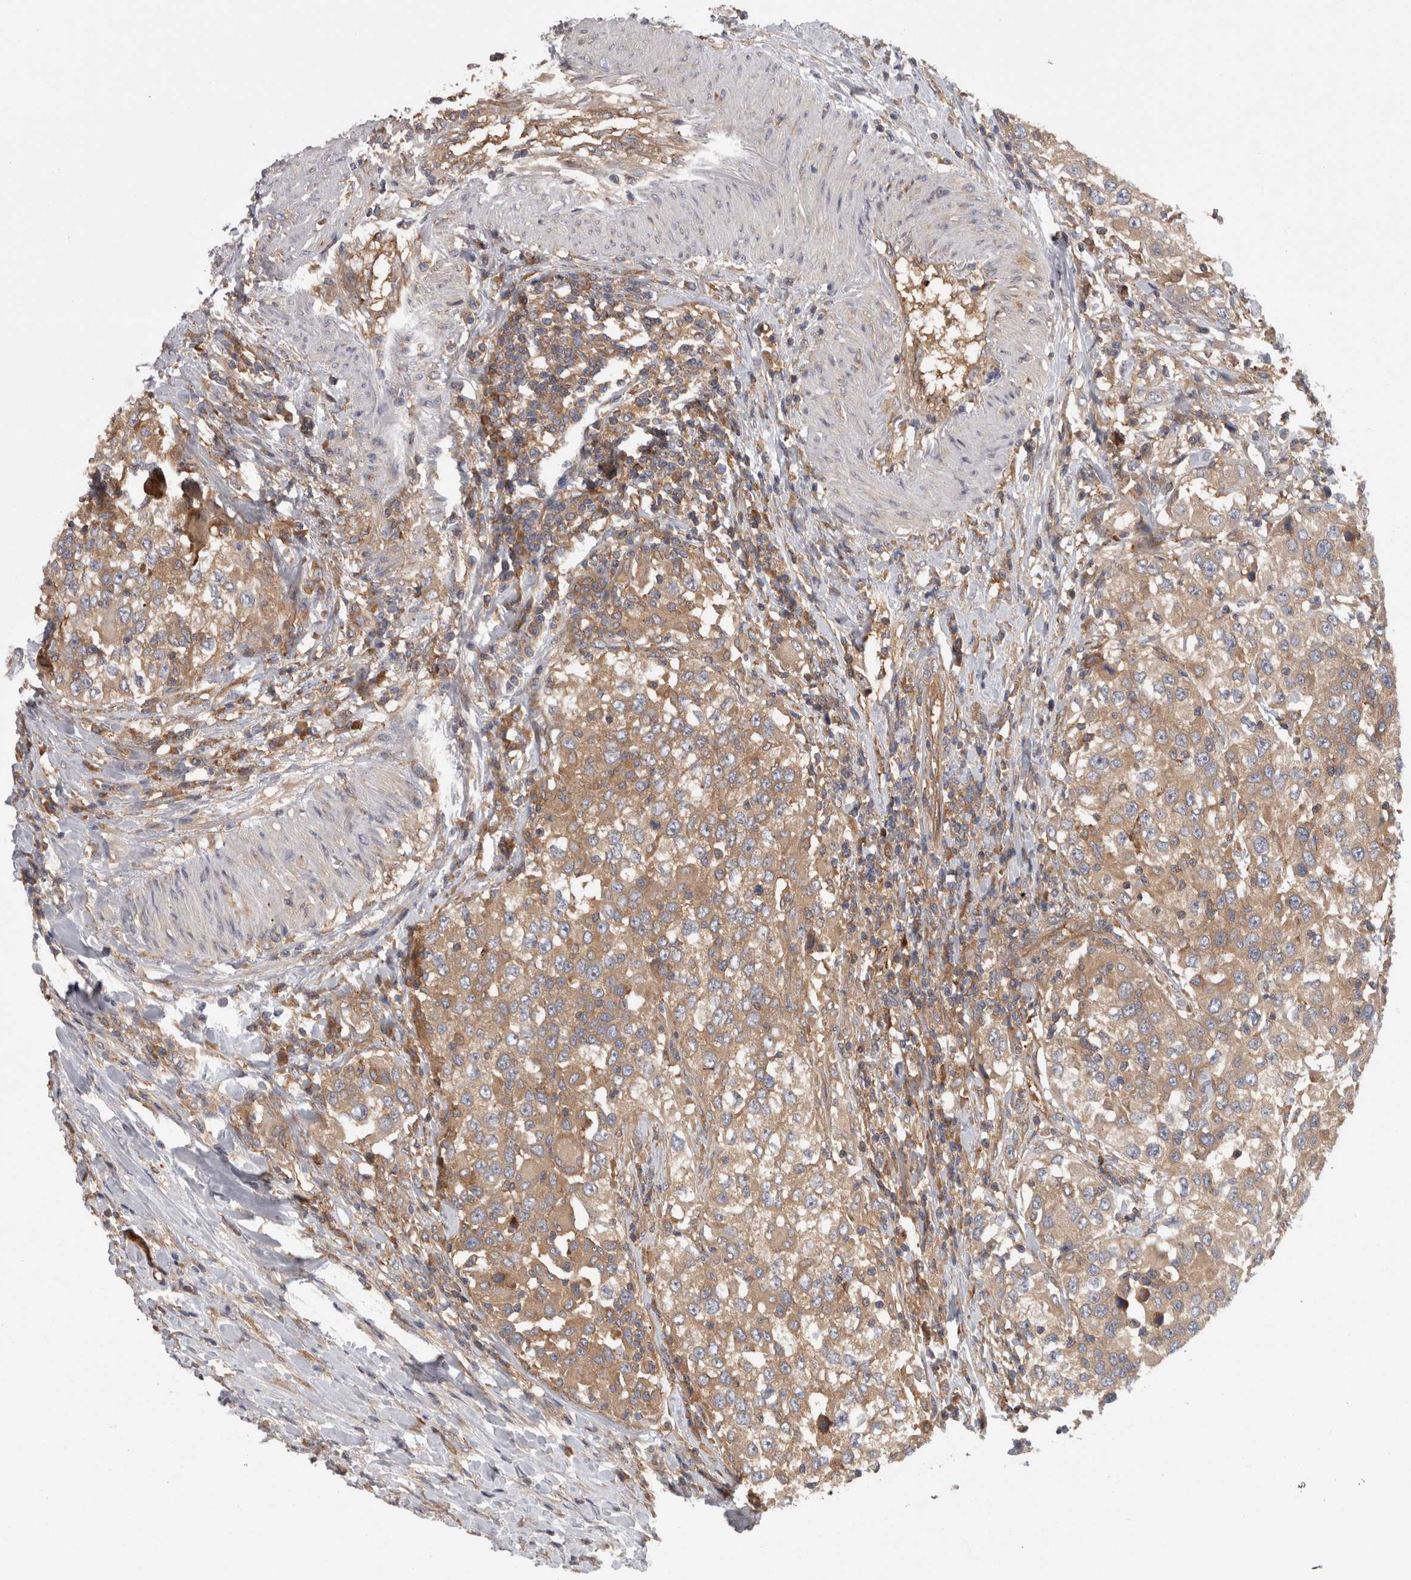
{"staining": {"intensity": "moderate", "quantity": ">75%", "location": "cytoplasmic/membranous"}, "tissue": "urothelial cancer", "cell_type": "Tumor cells", "image_type": "cancer", "snomed": [{"axis": "morphology", "description": "Urothelial carcinoma, High grade"}, {"axis": "topography", "description": "Urinary bladder"}], "caption": "Urothelial carcinoma (high-grade) was stained to show a protein in brown. There is medium levels of moderate cytoplasmic/membranous positivity in approximately >75% of tumor cells.", "gene": "SMCR8", "patient": {"sex": "female", "age": 80}}